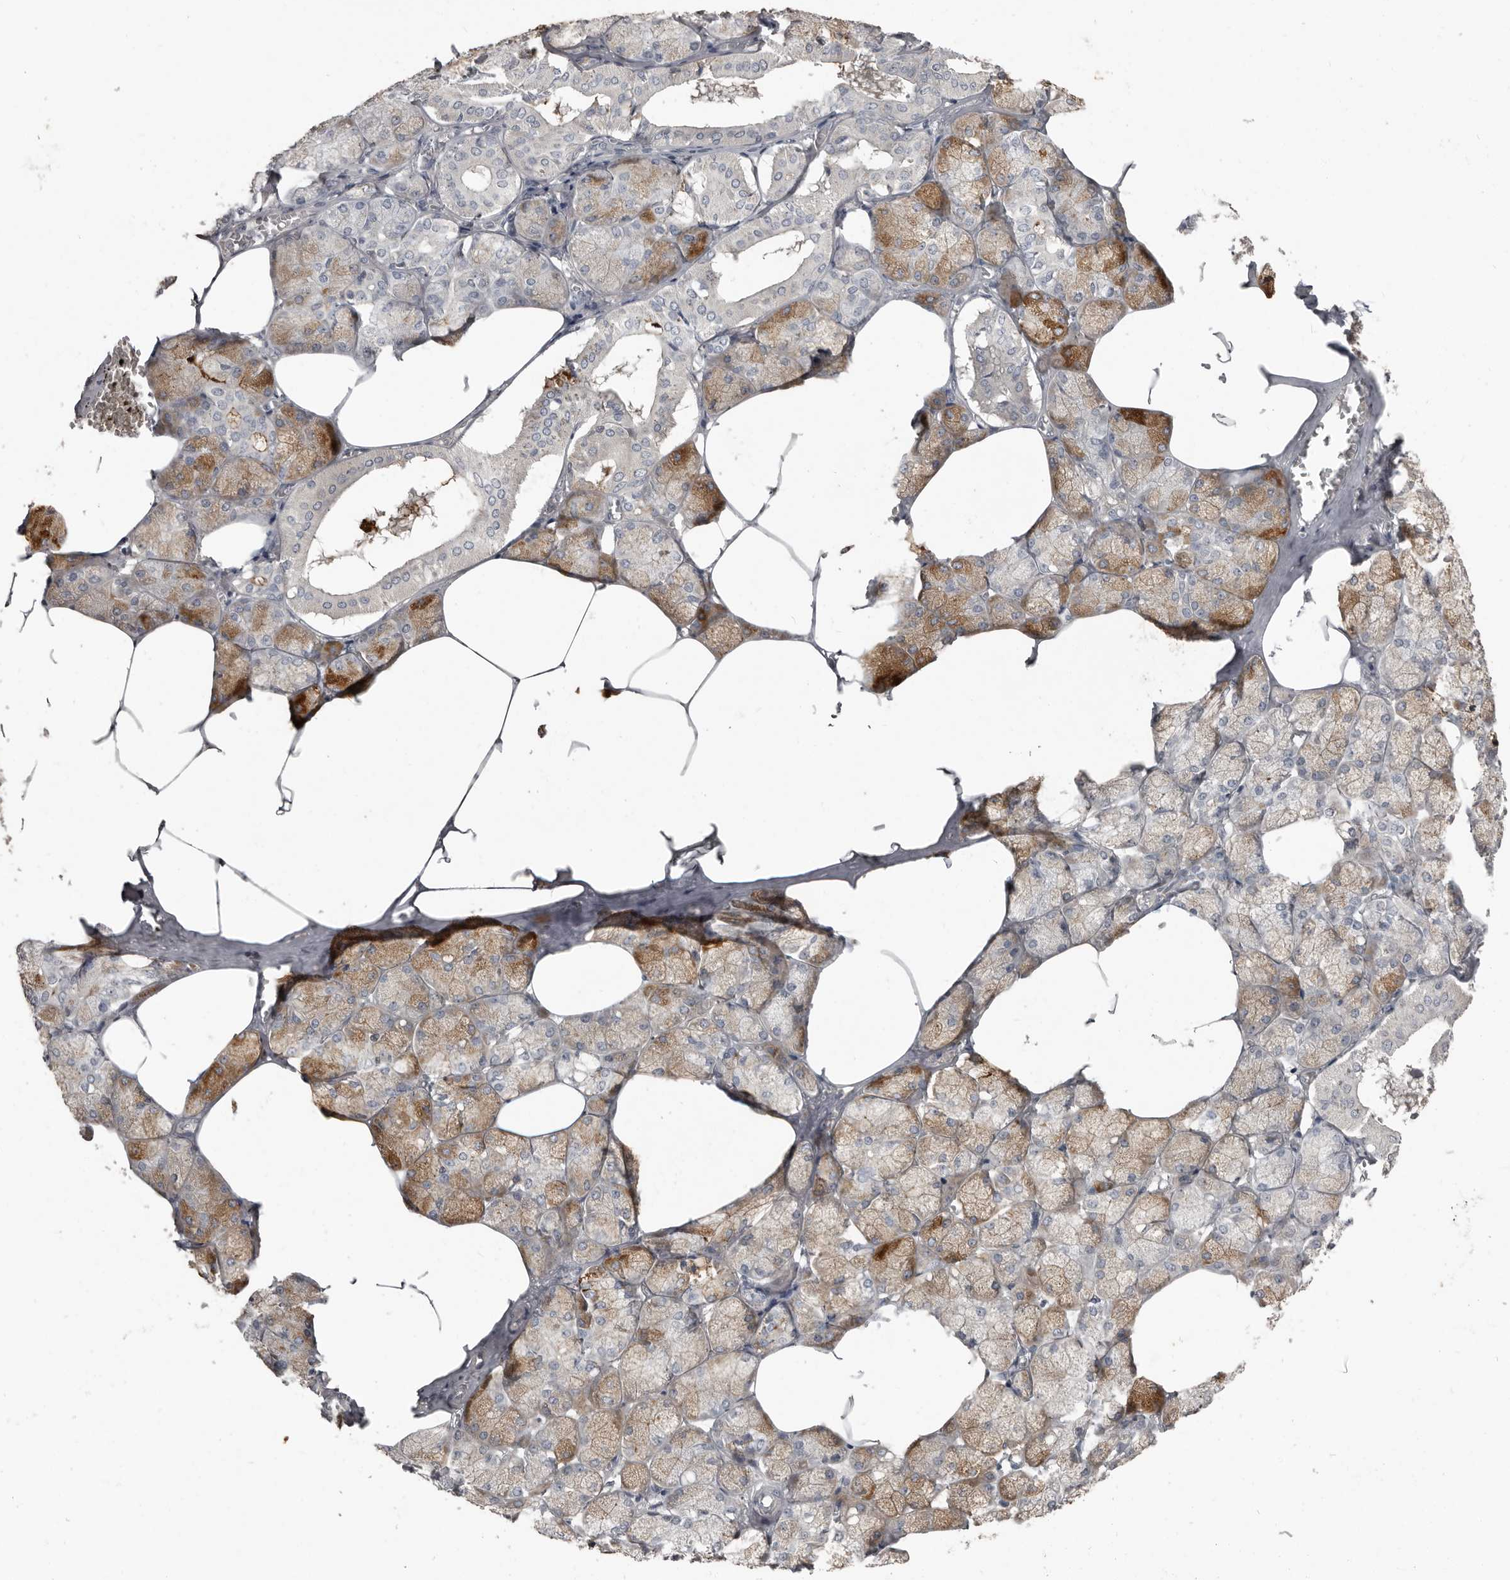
{"staining": {"intensity": "strong", "quantity": "25%-75%", "location": "cytoplasmic/membranous"}, "tissue": "salivary gland", "cell_type": "Glandular cells", "image_type": "normal", "snomed": [{"axis": "morphology", "description": "Normal tissue, NOS"}, {"axis": "topography", "description": "Salivary gland"}], "caption": "Salivary gland stained for a protein reveals strong cytoplasmic/membranous positivity in glandular cells.", "gene": "CA6", "patient": {"sex": "male", "age": 62}}